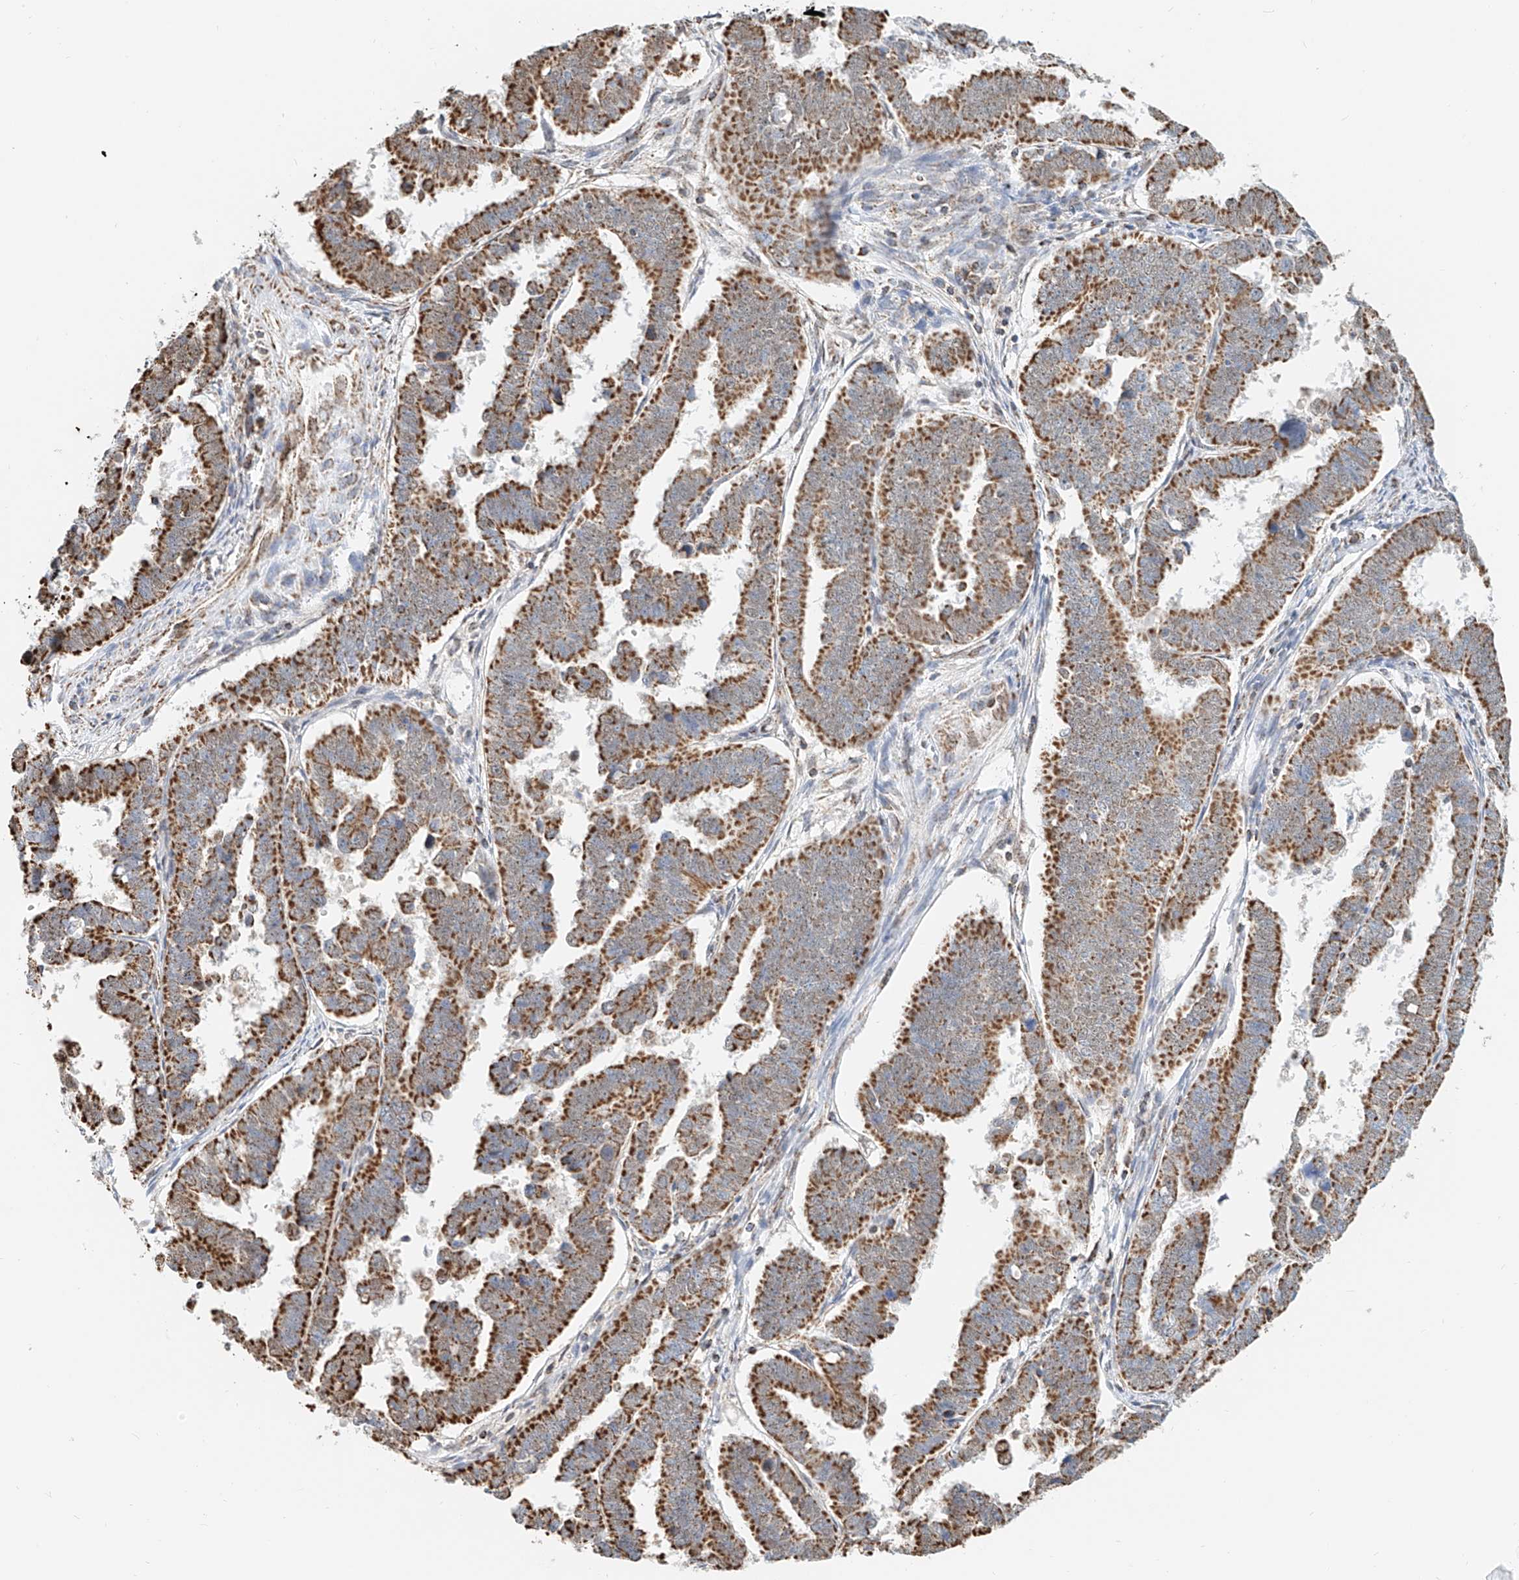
{"staining": {"intensity": "strong", "quantity": ">75%", "location": "cytoplasmic/membranous"}, "tissue": "endometrial cancer", "cell_type": "Tumor cells", "image_type": "cancer", "snomed": [{"axis": "morphology", "description": "Adenocarcinoma, NOS"}, {"axis": "topography", "description": "Endometrium"}], "caption": "Endometrial cancer stained with a brown dye demonstrates strong cytoplasmic/membranous positive staining in approximately >75% of tumor cells.", "gene": "NALCN", "patient": {"sex": "female", "age": 75}}